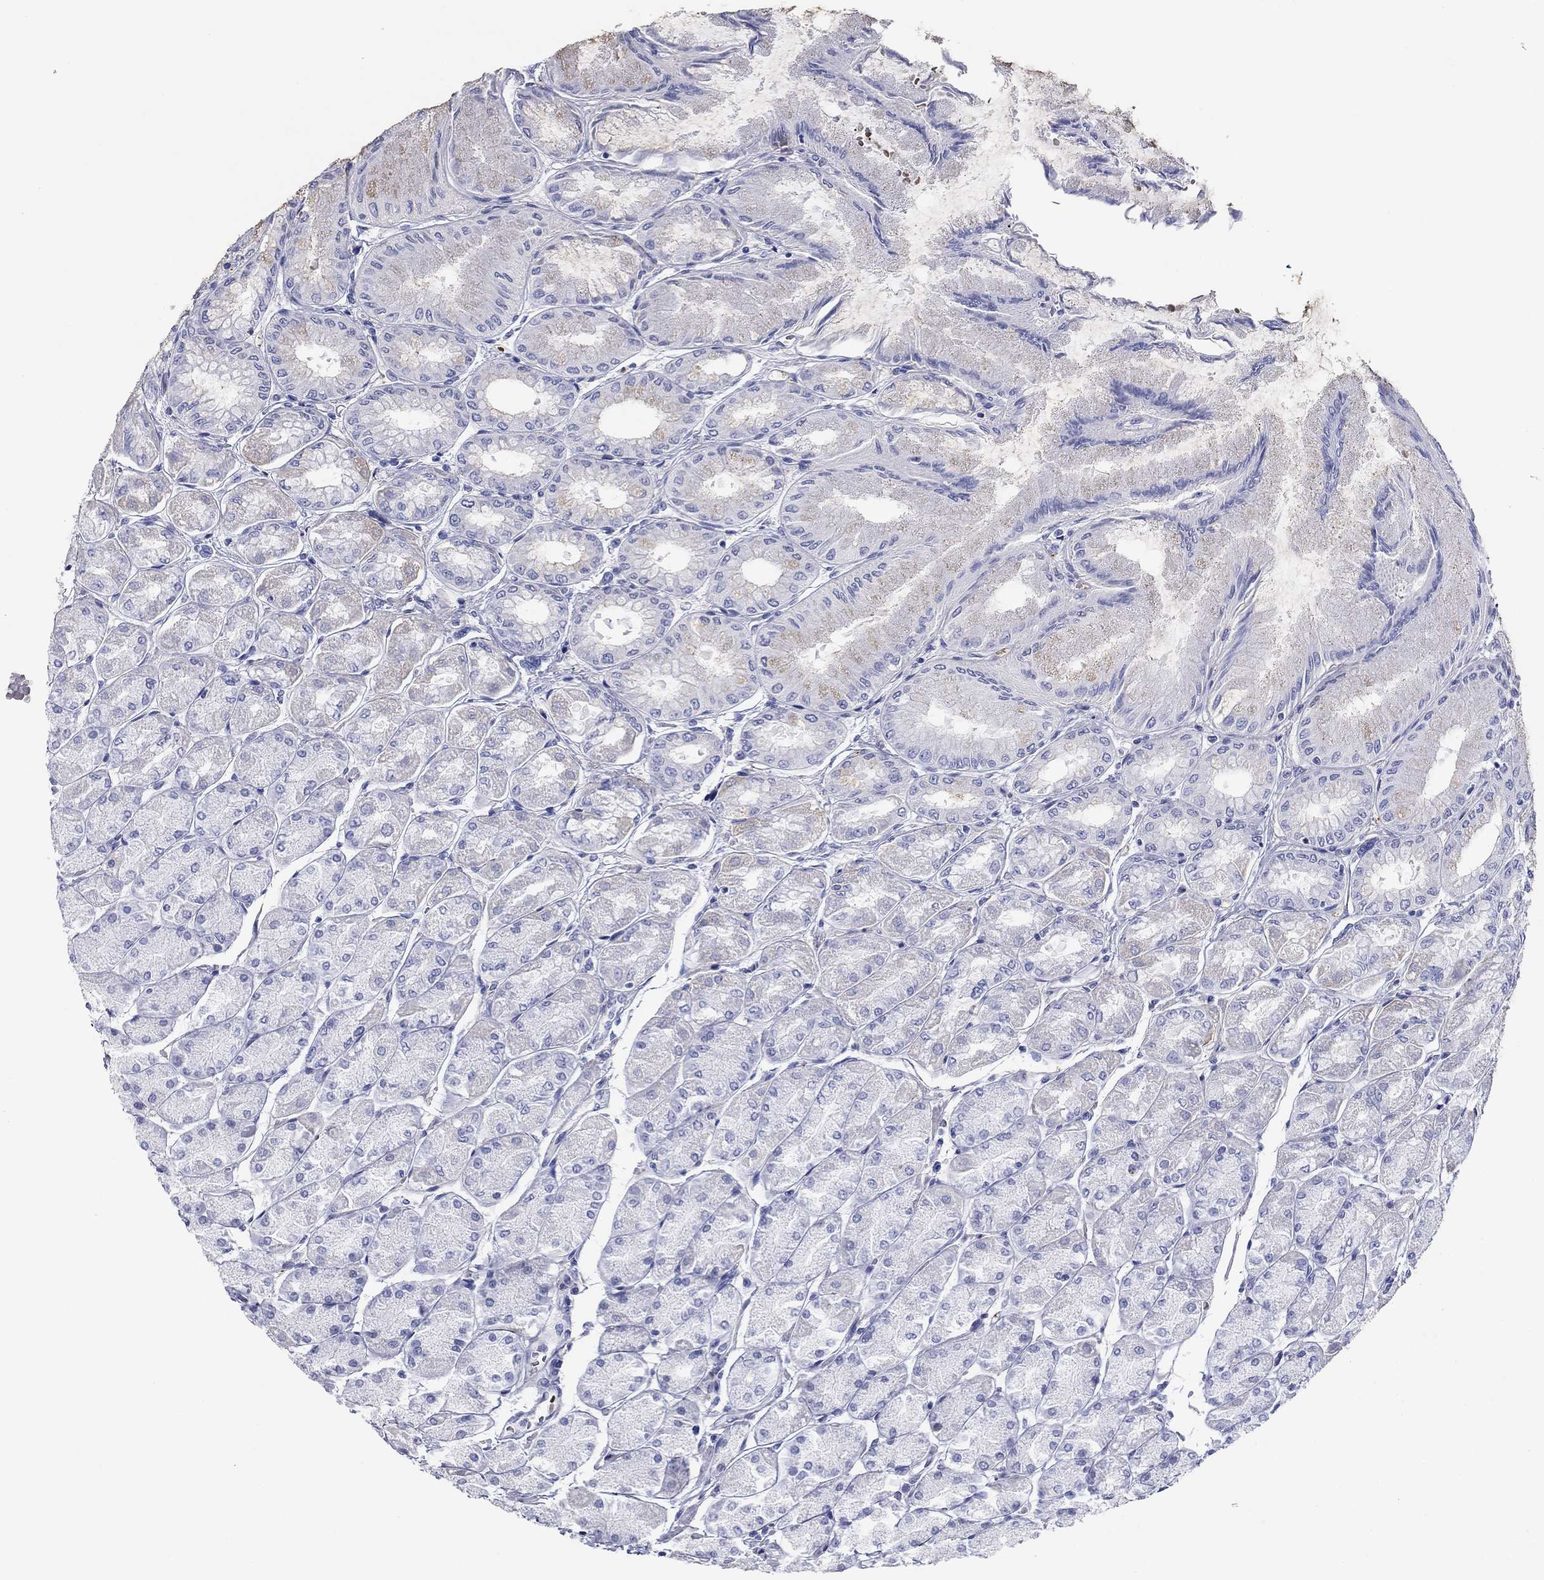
{"staining": {"intensity": "negative", "quantity": "none", "location": "none"}, "tissue": "stomach", "cell_type": "Glandular cells", "image_type": "normal", "snomed": [{"axis": "morphology", "description": "Normal tissue, NOS"}, {"axis": "topography", "description": "Stomach, upper"}], "caption": "Micrograph shows no significant protein expression in glandular cells of normal stomach.", "gene": "GPC1", "patient": {"sex": "male", "age": 60}}